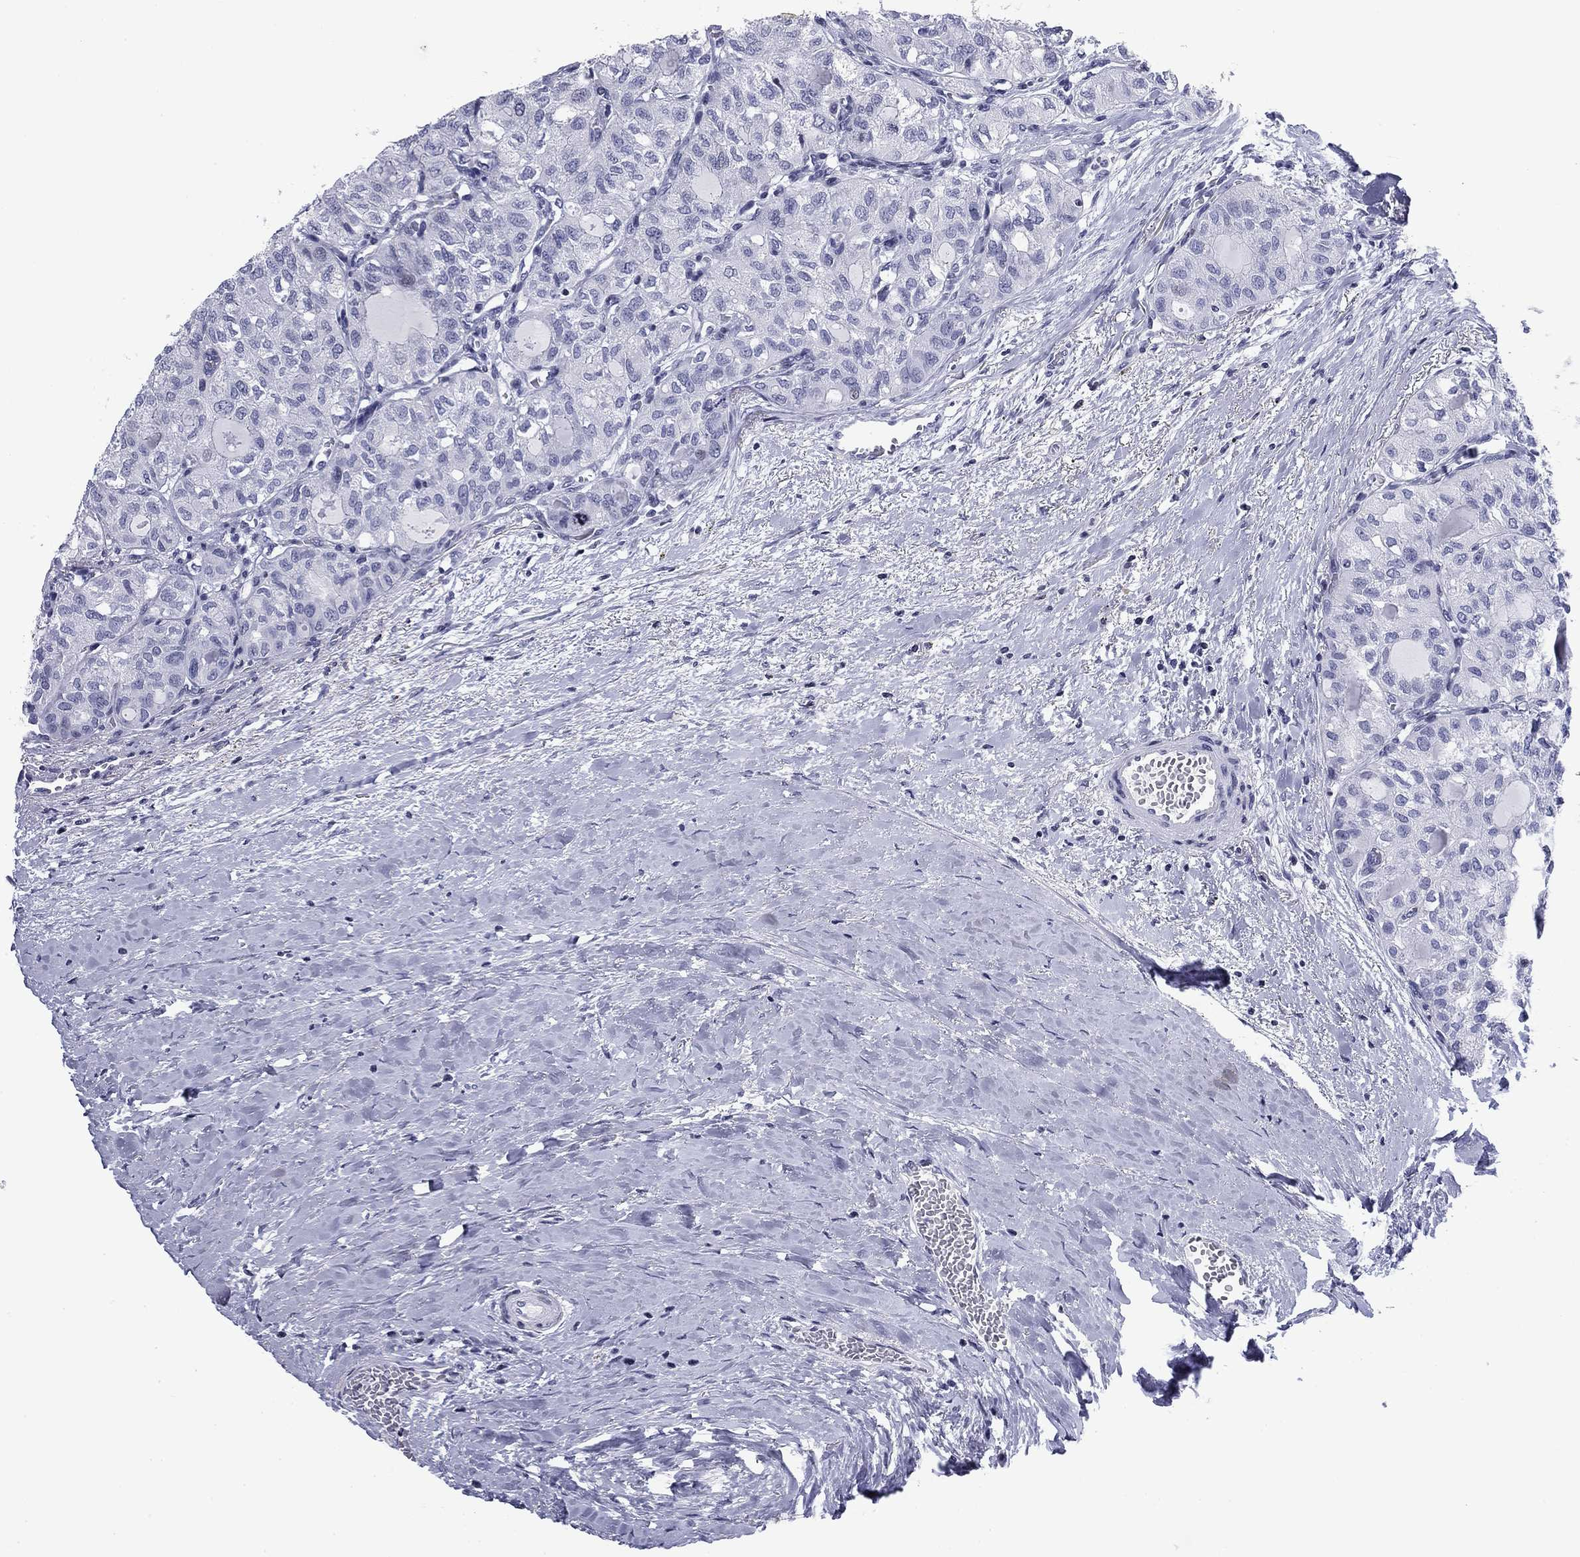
{"staining": {"intensity": "negative", "quantity": "none", "location": "none"}, "tissue": "thyroid cancer", "cell_type": "Tumor cells", "image_type": "cancer", "snomed": [{"axis": "morphology", "description": "Follicular adenoma carcinoma, NOS"}, {"axis": "topography", "description": "Thyroid gland"}], "caption": "There is no significant staining in tumor cells of follicular adenoma carcinoma (thyroid).", "gene": "CCDC144A", "patient": {"sex": "male", "age": 75}}